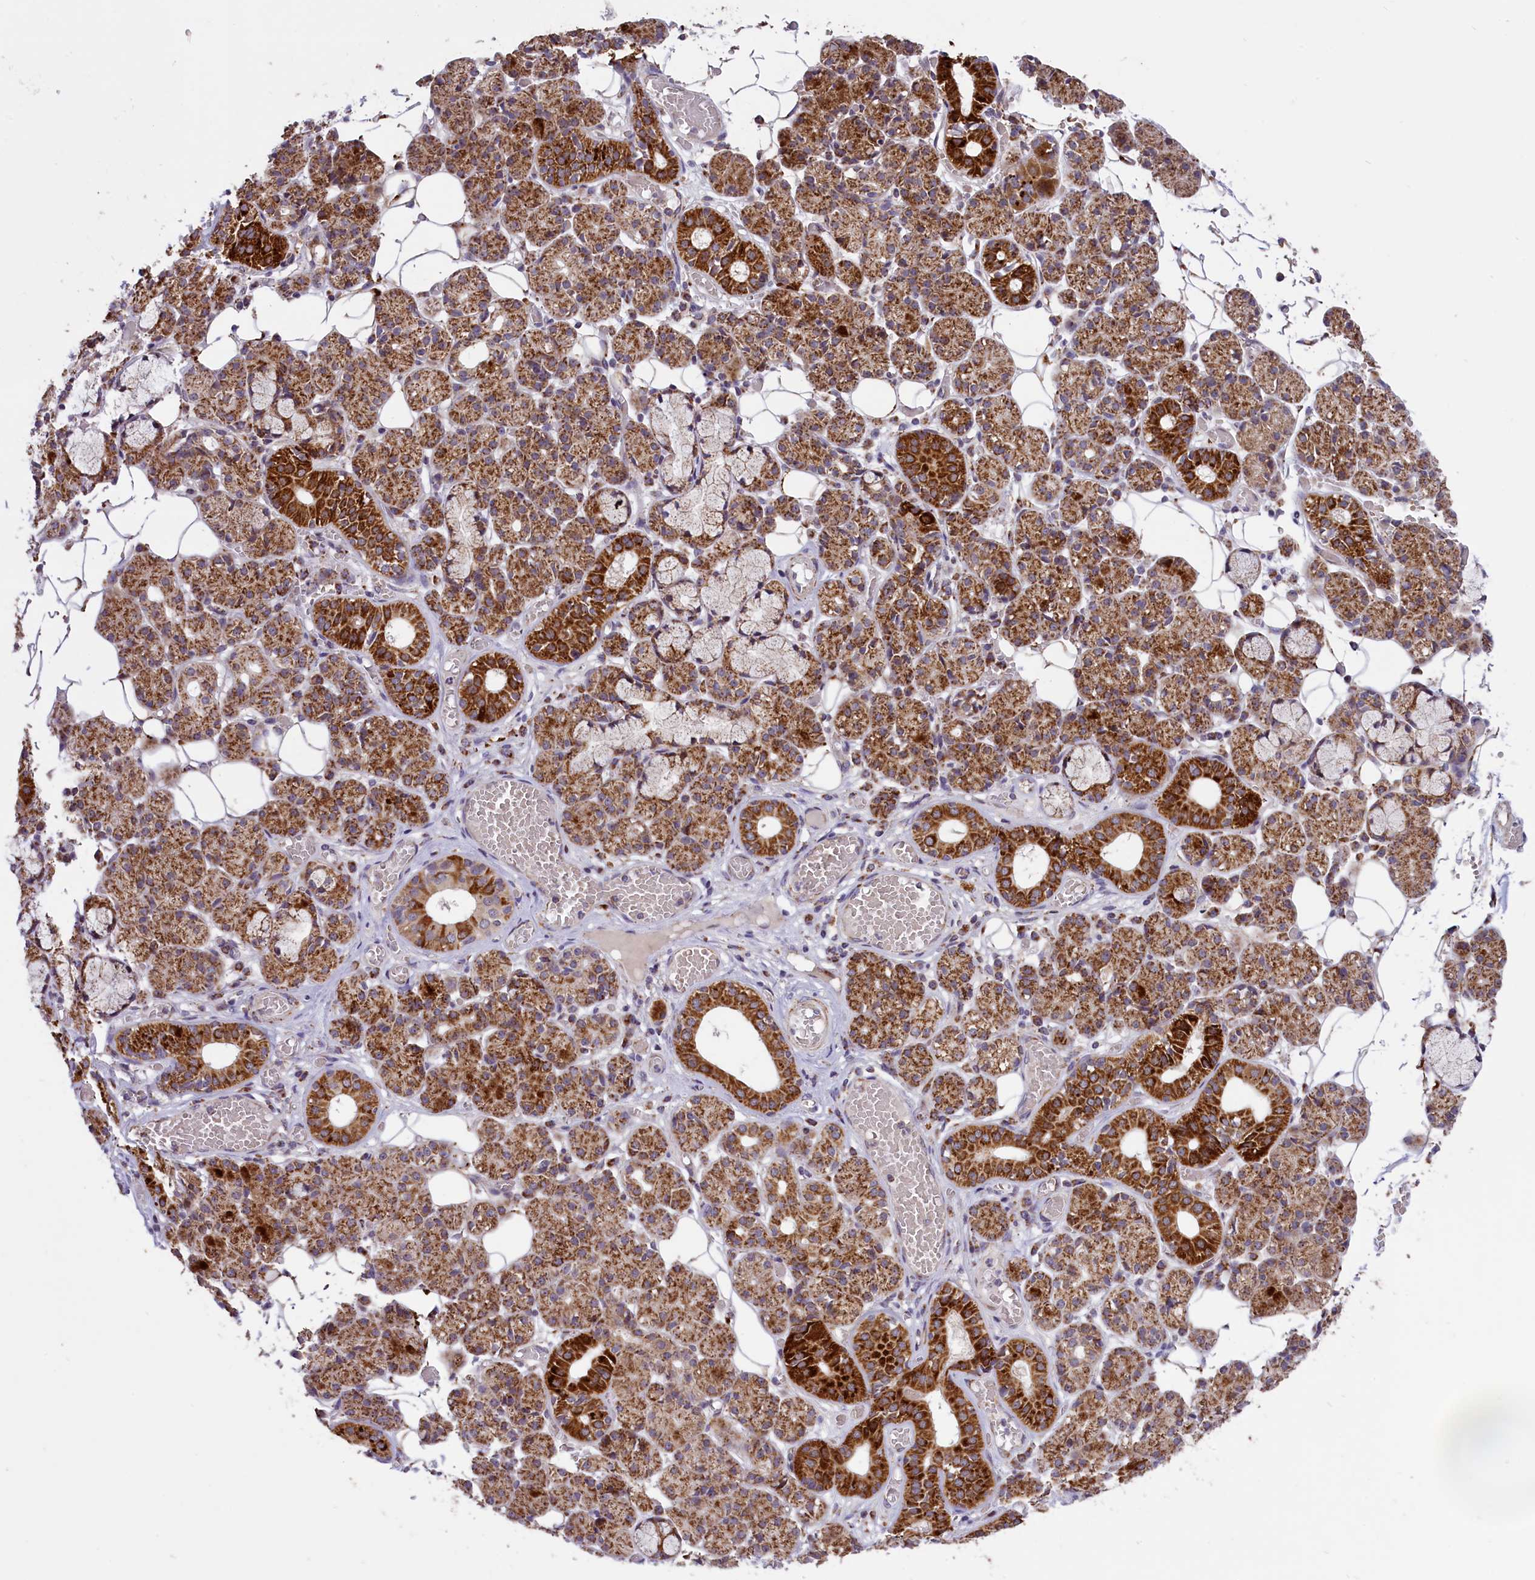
{"staining": {"intensity": "strong", "quantity": "25%-75%", "location": "cytoplasmic/membranous"}, "tissue": "salivary gland", "cell_type": "Glandular cells", "image_type": "normal", "snomed": [{"axis": "morphology", "description": "Normal tissue, NOS"}, {"axis": "topography", "description": "Salivary gland"}], "caption": "Immunohistochemistry (IHC) of unremarkable salivary gland exhibits high levels of strong cytoplasmic/membranous staining in about 25%-75% of glandular cells.", "gene": "NDUFS5", "patient": {"sex": "male", "age": 63}}